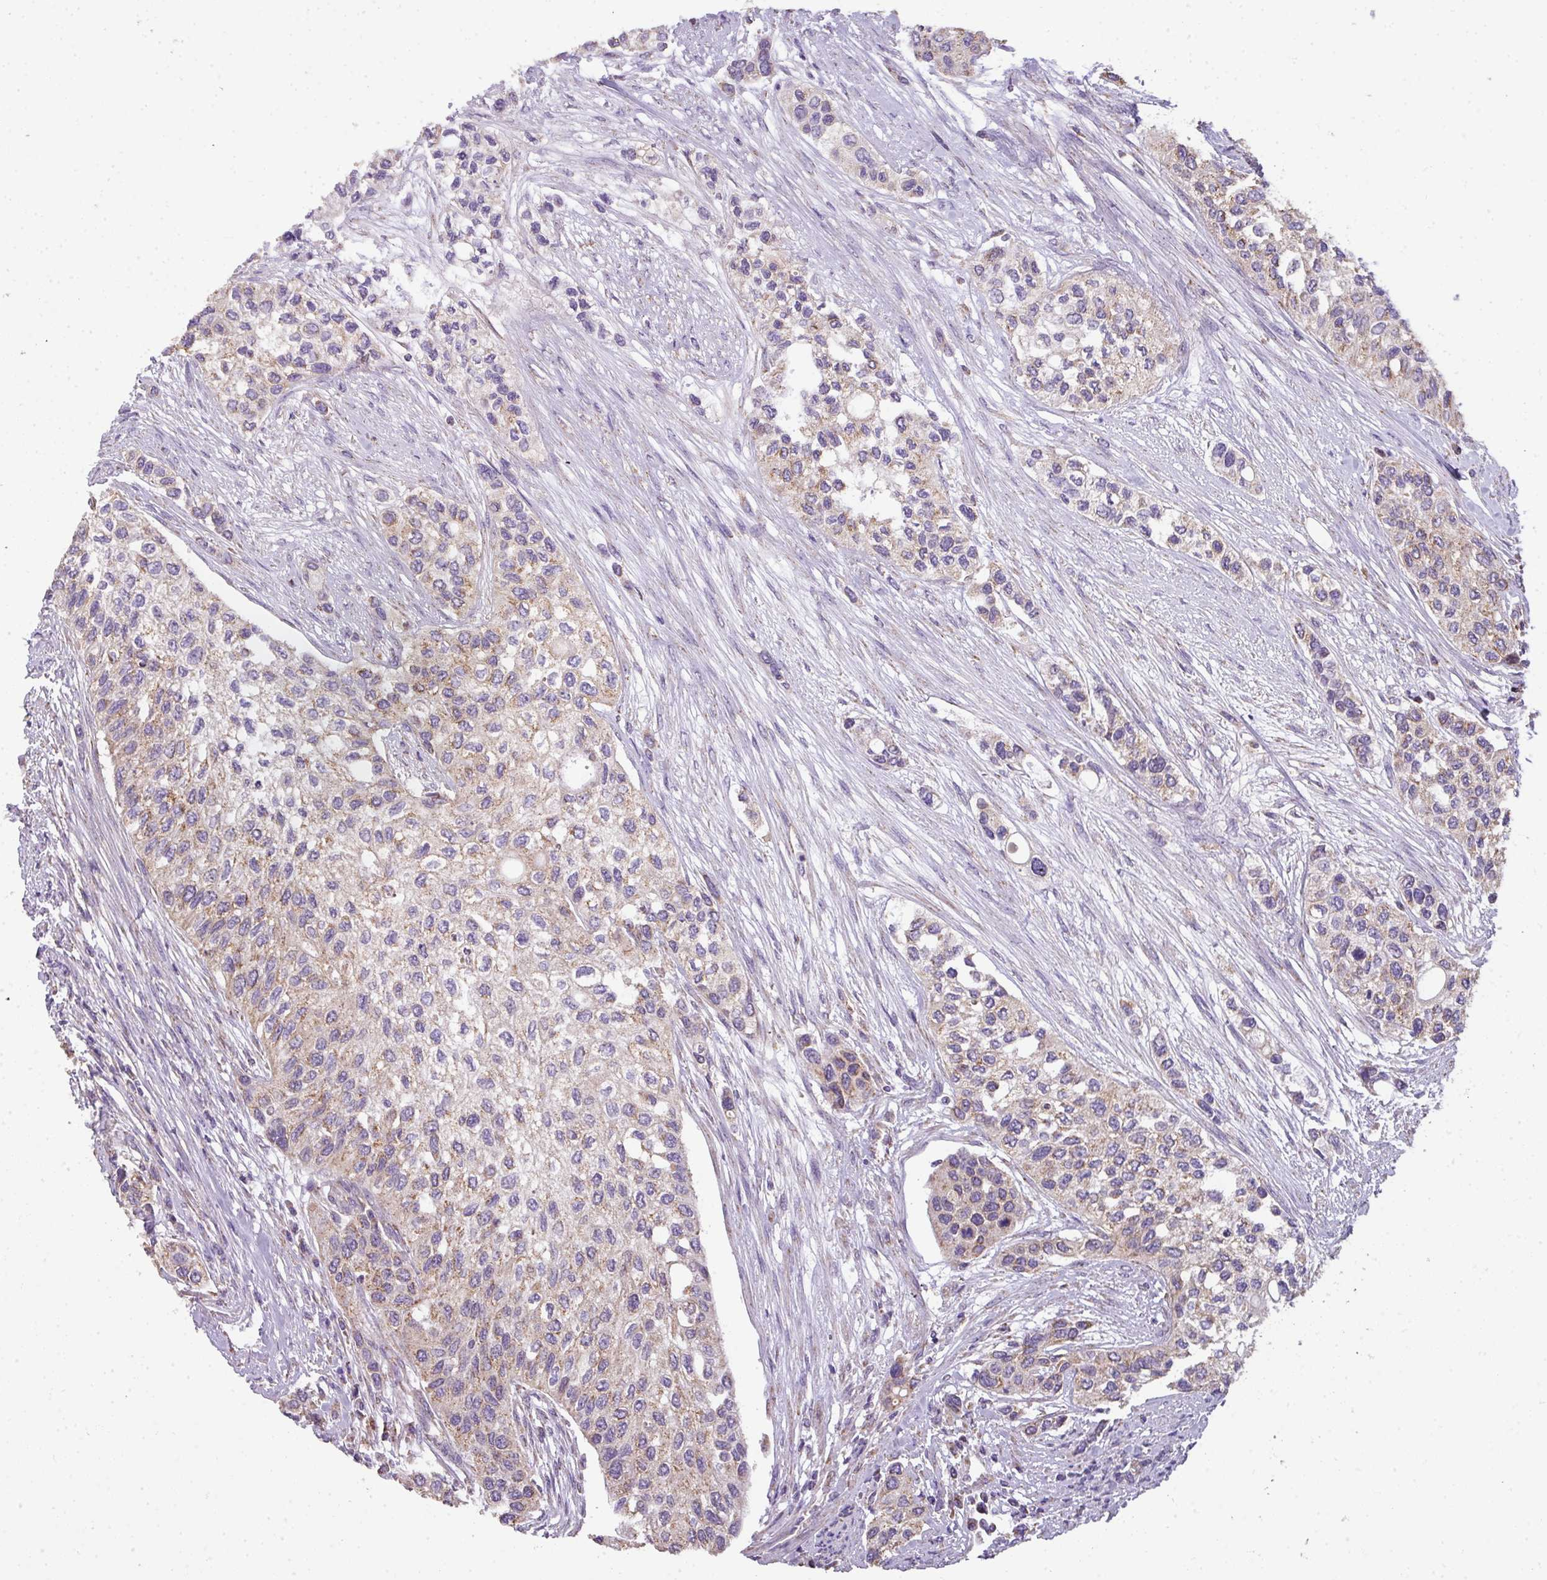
{"staining": {"intensity": "moderate", "quantity": "<25%", "location": "cytoplasmic/membranous"}, "tissue": "urothelial cancer", "cell_type": "Tumor cells", "image_type": "cancer", "snomed": [{"axis": "morphology", "description": "Normal tissue, NOS"}, {"axis": "morphology", "description": "Urothelial carcinoma, High grade"}, {"axis": "topography", "description": "Vascular tissue"}, {"axis": "topography", "description": "Urinary bladder"}], "caption": "This photomicrograph reveals urothelial cancer stained with immunohistochemistry to label a protein in brown. The cytoplasmic/membranous of tumor cells show moderate positivity for the protein. Nuclei are counter-stained blue.", "gene": "PALS2", "patient": {"sex": "female", "age": 56}}